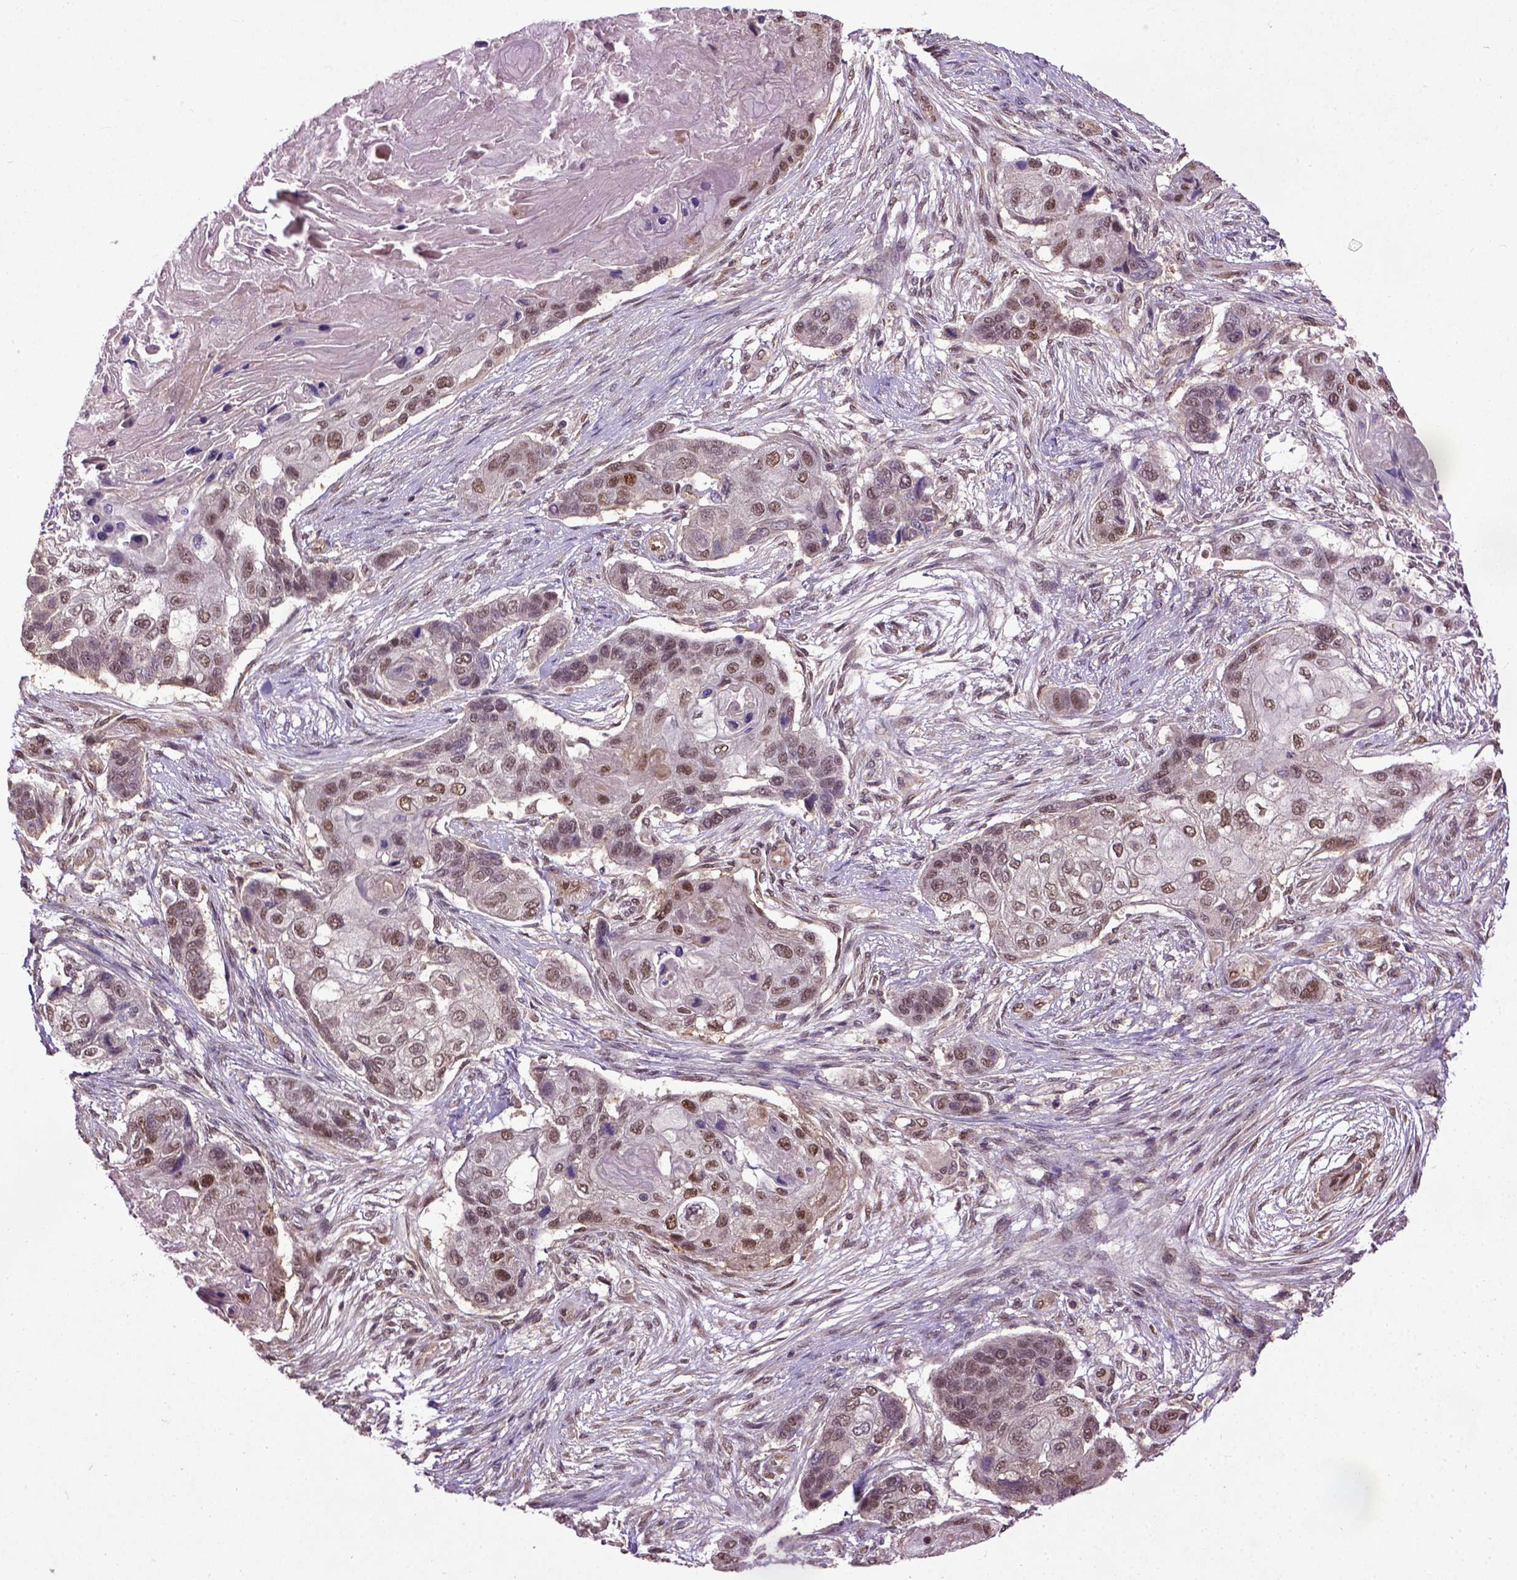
{"staining": {"intensity": "moderate", "quantity": ">75%", "location": "nuclear"}, "tissue": "lung cancer", "cell_type": "Tumor cells", "image_type": "cancer", "snomed": [{"axis": "morphology", "description": "Squamous cell carcinoma, NOS"}, {"axis": "topography", "description": "Lung"}], "caption": "Lung cancer was stained to show a protein in brown. There is medium levels of moderate nuclear staining in approximately >75% of tumor cells.", "gene": "UBA3", "patient": {"sex": "male", "age": 69}}